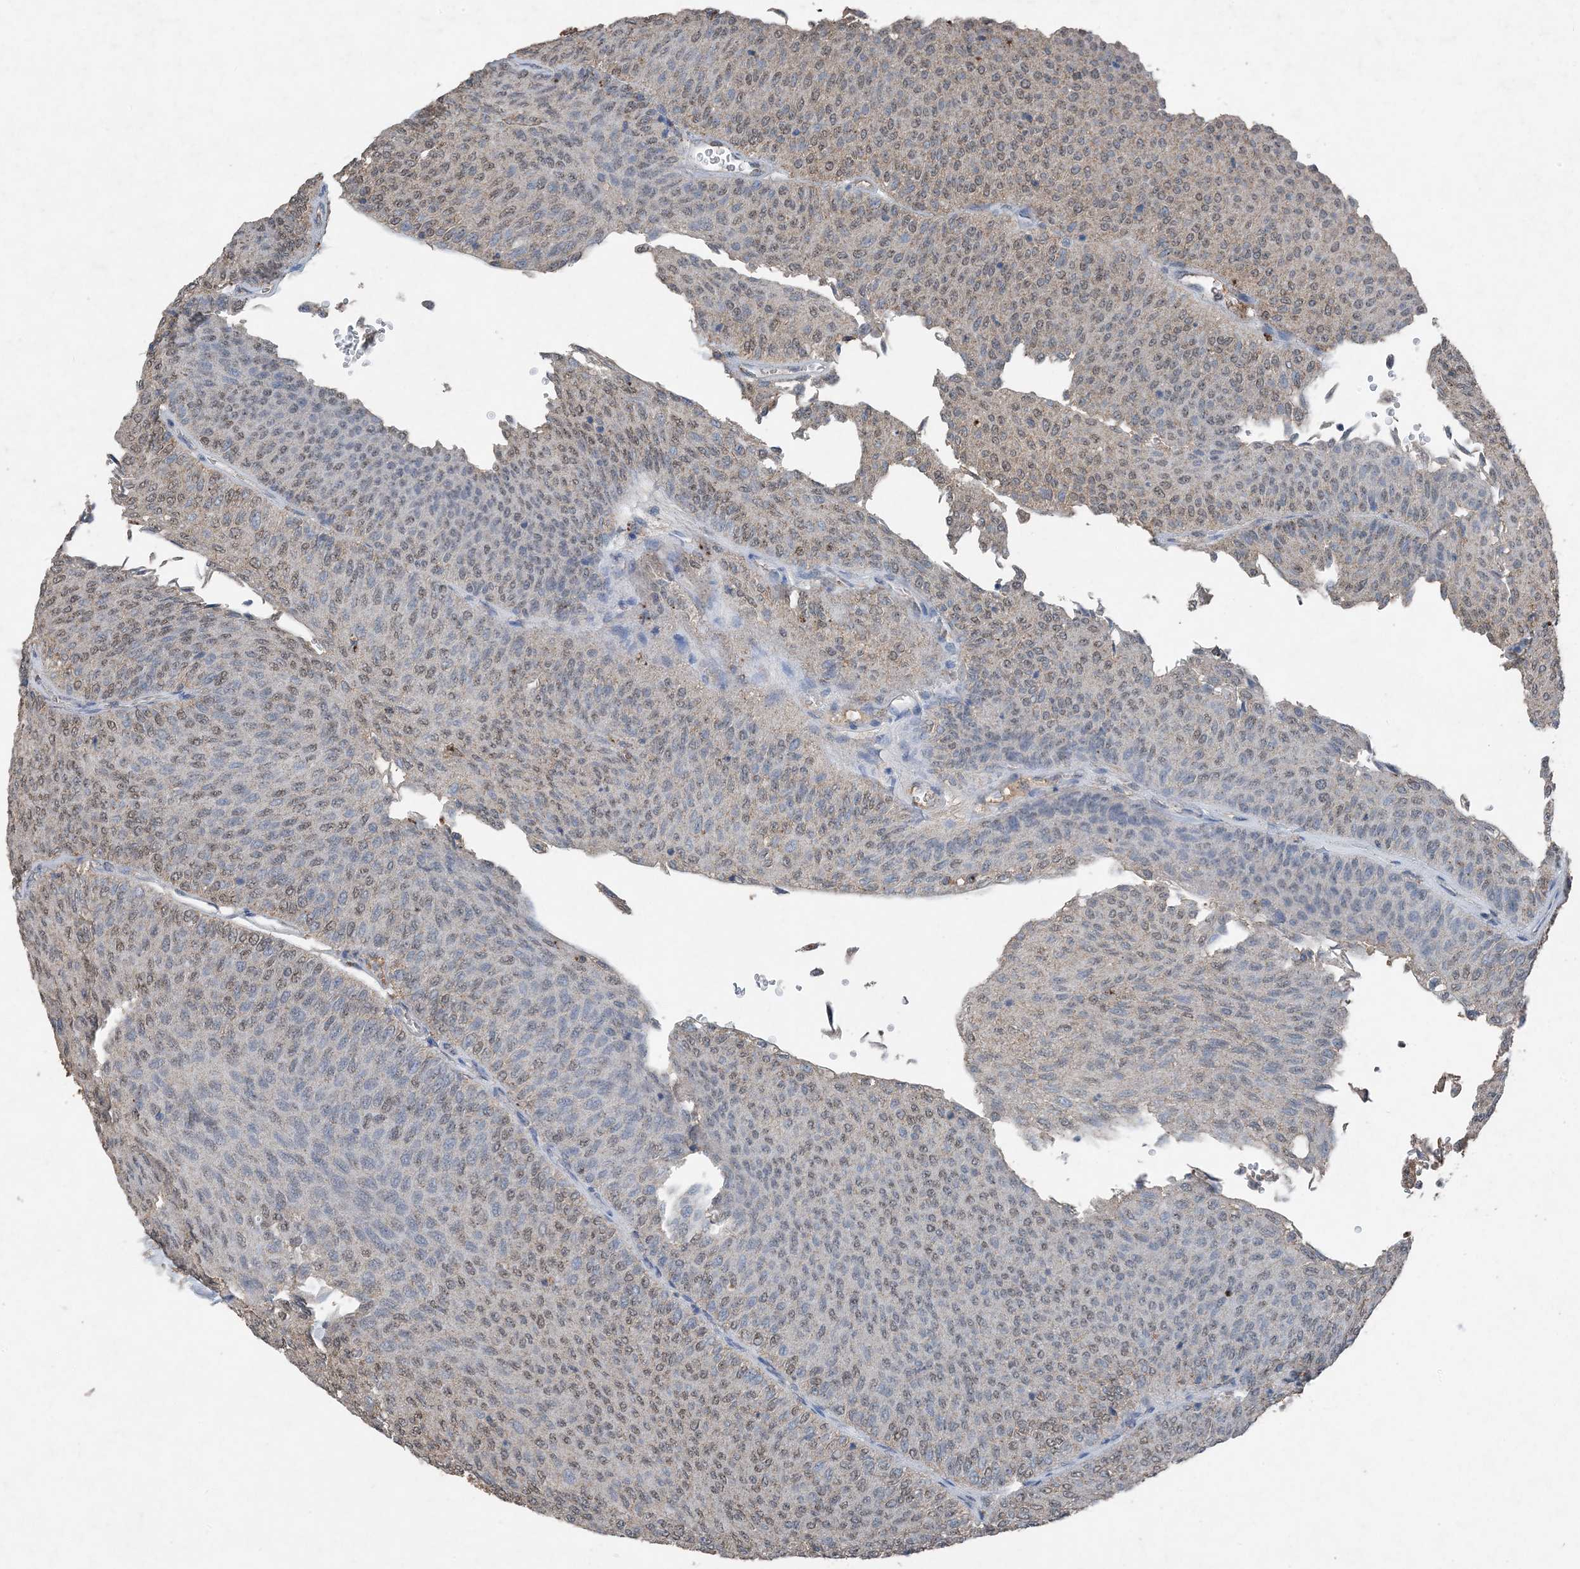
{"staining": {"intensity": "weak", "quantity": "25%-75%", "location": "cytoplasmic/membranous,nuclear"}, "tissue": "urothelial cancer", "cell_type": "Tumor cells", "image_type": "cancer", "snomed": [{"axis": "morphology", "description": "Urothelial carcinoma, Low grade"}, {"axis": "topography", "description": "Urinary bladder"}], "caption": "Tumor cells demonstrate low levels of weak cytoplasmic/membranous and nuclear staining in approximately 25%-75% of cells in urothelial cancer.", "gene": "FCN3", "patient": {"sex": "male", "age": 78}}